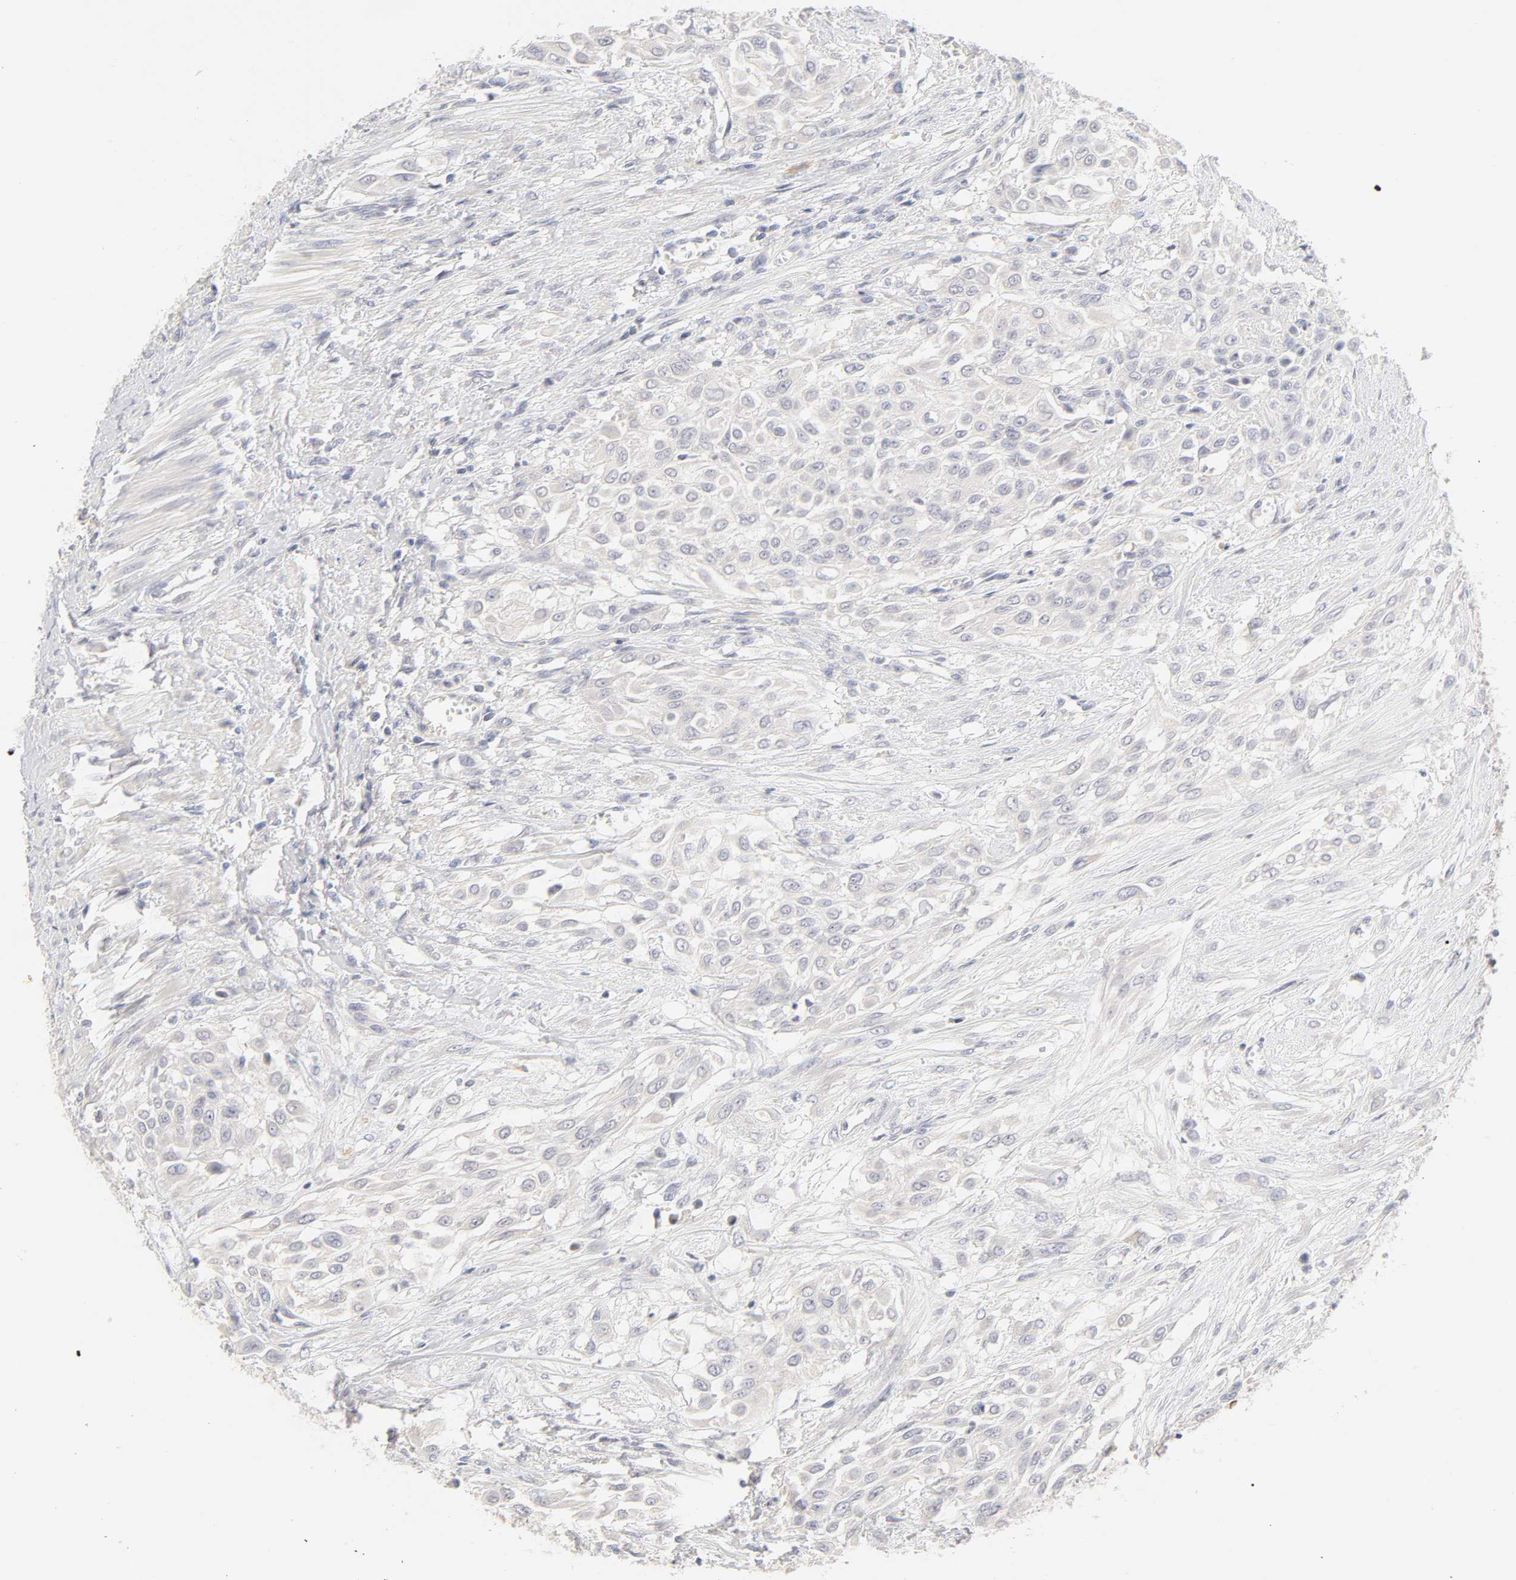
{"staining": {"intensity": "negative", "quantity": "none", "location": "none"}, "tissue": "urothelial cancer", "cell_type": "Tumor cells", "image_type": "cancer", "snomed": [{"axis": "morphology", "description": "Urothelial carcinoma, High grade"}, {"axis": "topography", "description": "Urinary bladder"}], "caption": "High magnification brightfield microscopy of urothelial carcinoma (high-grade) stained with DAB (brown) and counterstained with hematoxylin (blue): tumor cells show no significant positivity. (DAB (3,3'-diaminobenzidine) immunohistochemistry with hematoxylin counter stain).", "gene": "CYP4B1", "patient": {"sex": "male", "age": 57}}